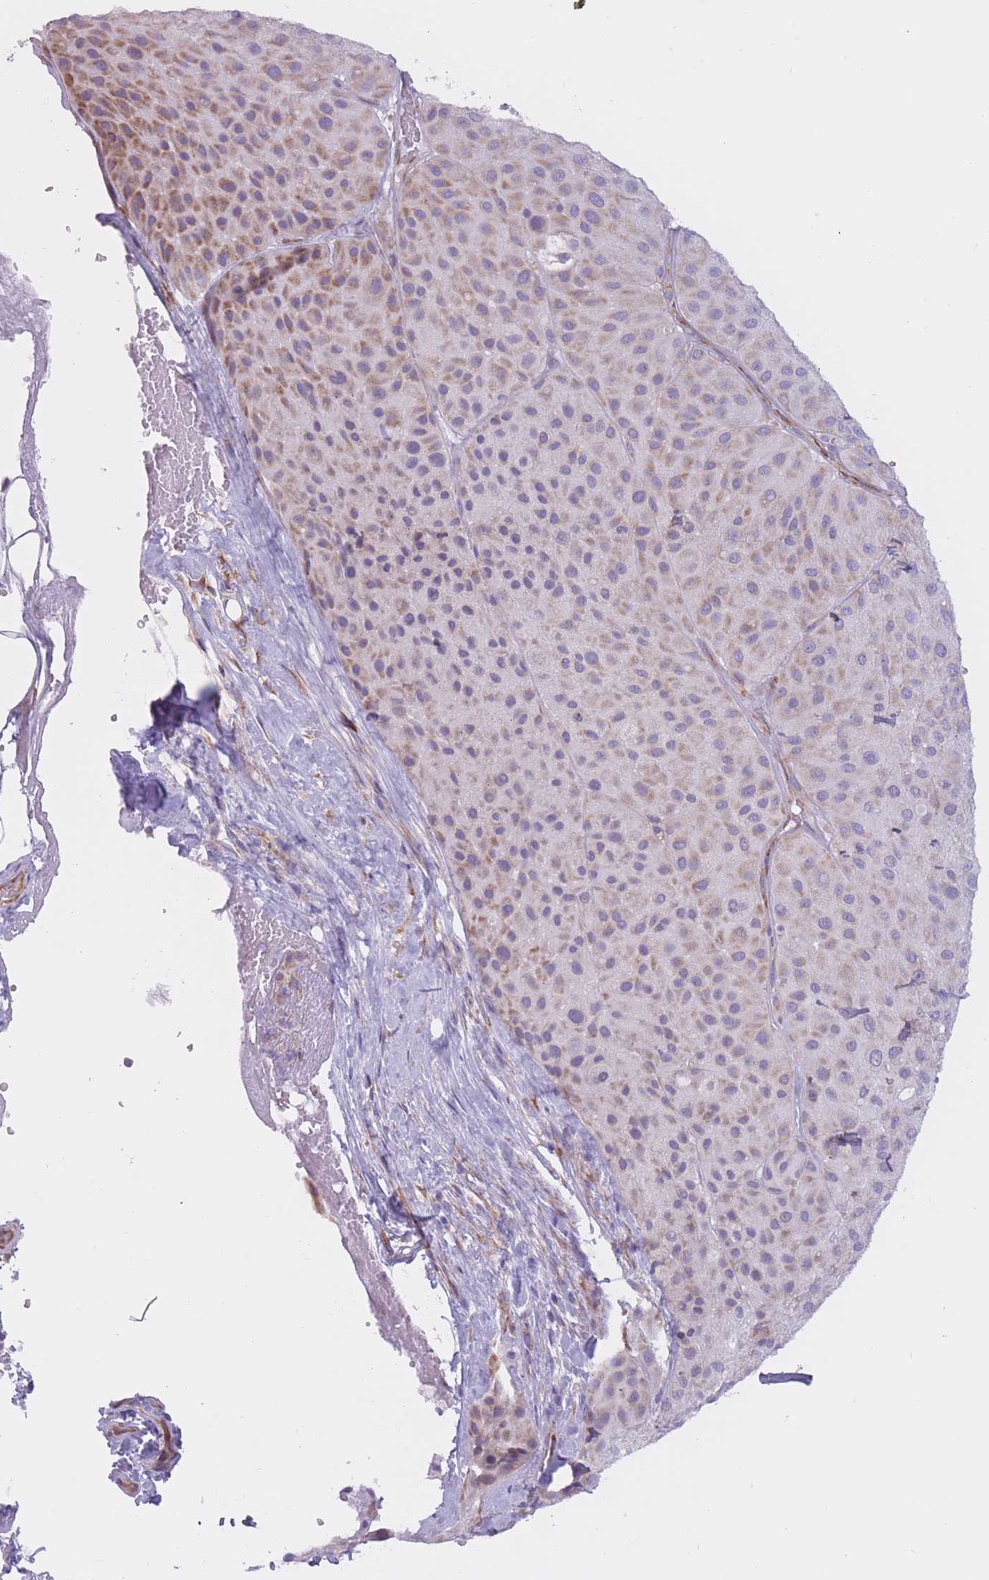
{"staining": {"intensity": "moderate", "quantity": "<25%", "location": "cytoplasmic/membranous"}, "tissue": "melanoma", "cell_type": "Tumor cells", "image_type": "cancer", "snomed": [{"axis": "morphology", "description": "Malignant melanoma, Metastatic site"}, {"axis": "topography", "description": "Smooth muscle"}], "caption": "Protein analysis of melanoma tissue shows moderate cytoplasmic/membranous expression in about <25% of tumor cells.", "gene": "RPL18", "patient": {"sex": "male", "age": 41}}